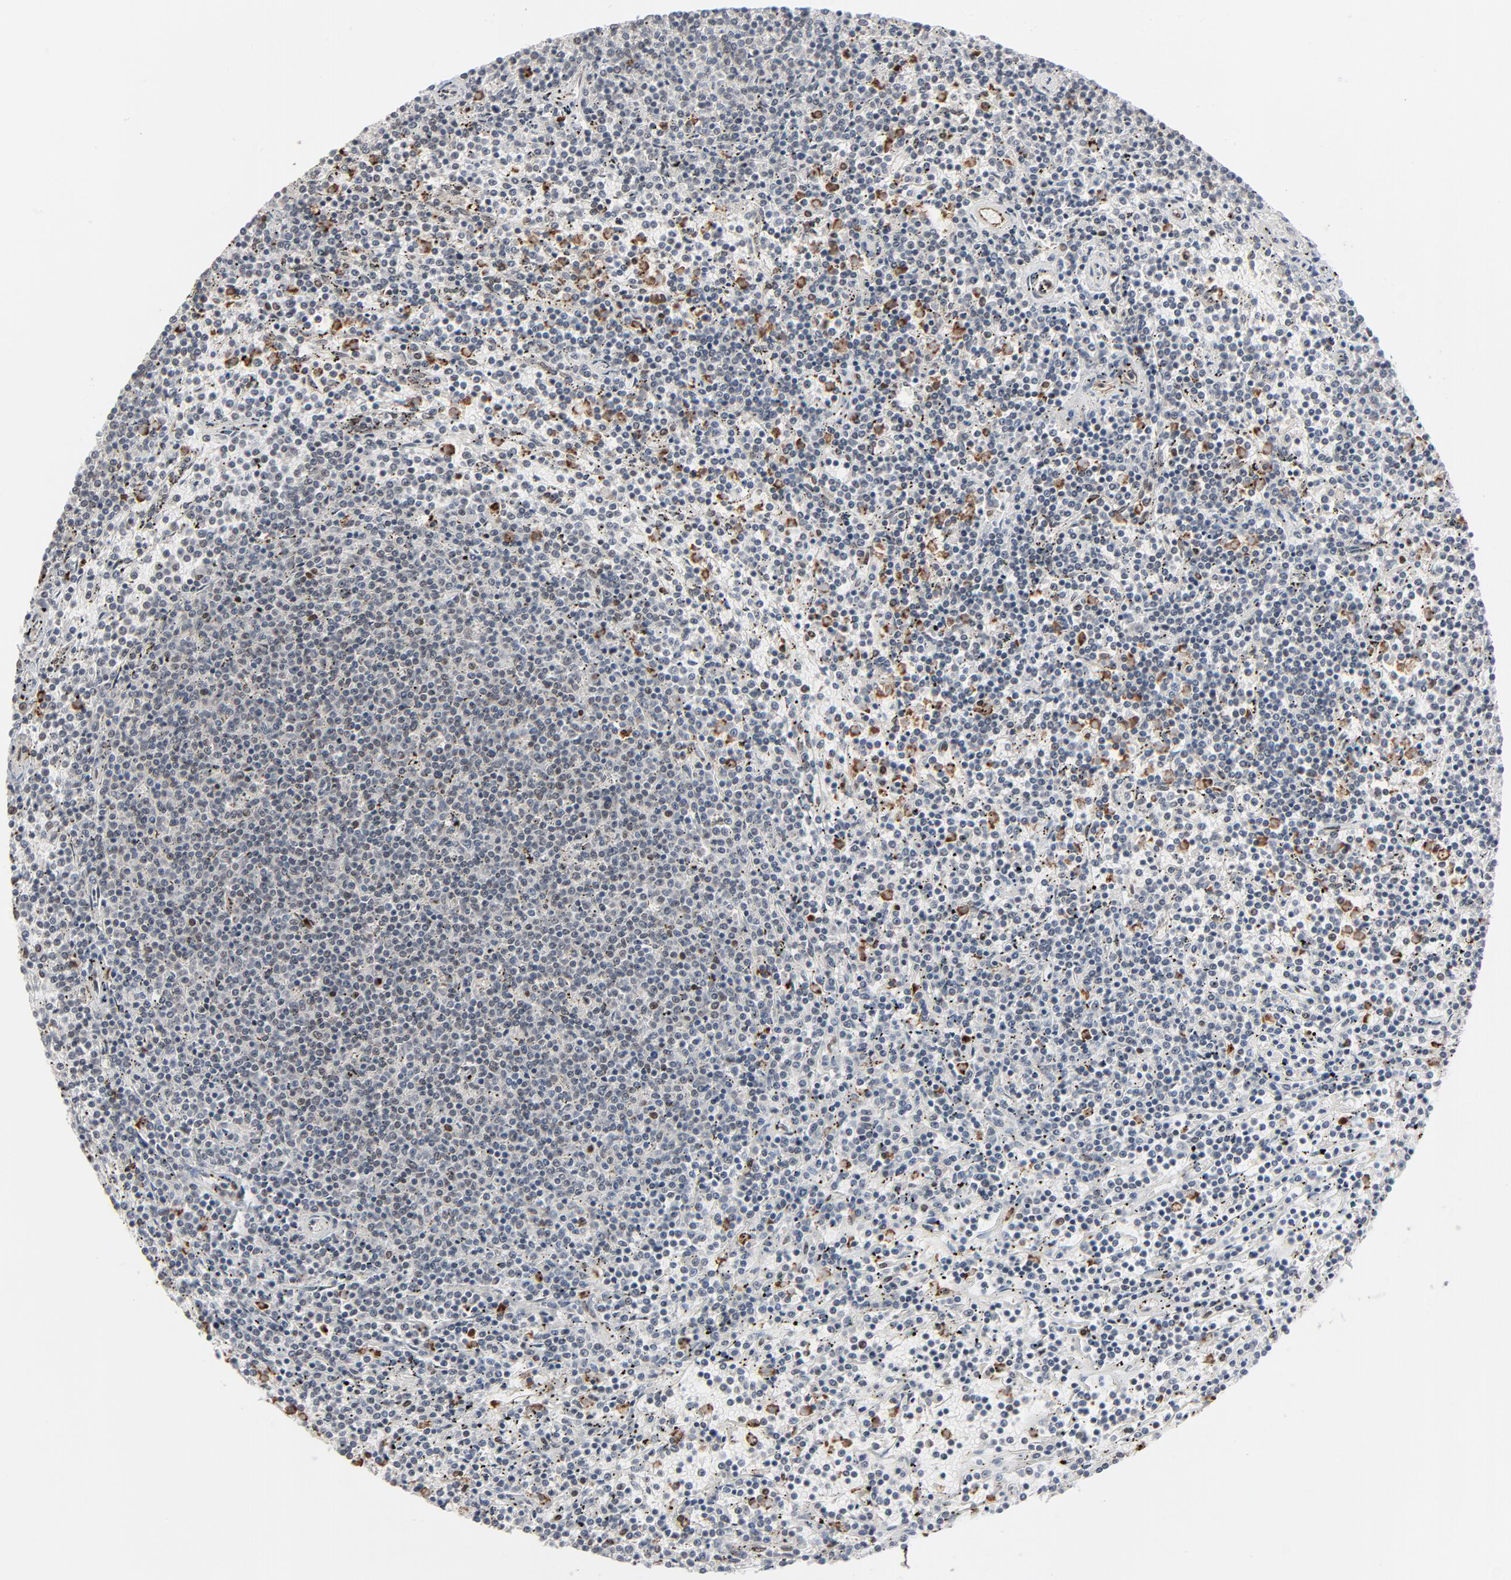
{"staining": {"intensity": "moderate", "quantity": "<25%", "location": "nuclear"}, "tissue": "lymphoma", "cell_type": "Tumor cells", "image_type": "cancer", "snomed": [{"axis": "morphology", "description": "Malignant lymphoma, non-Hodgkin's type, Low grade"}, {"axis": "topography", "description": "Spleen"}], "caption": "Brown immunohistochemical staining in lymphoma demonstrates moderate nuclear expression in approximately <25% of tumor cells.", "gene": "CUX1", "patient": {"sex": "female", "age": 50}}